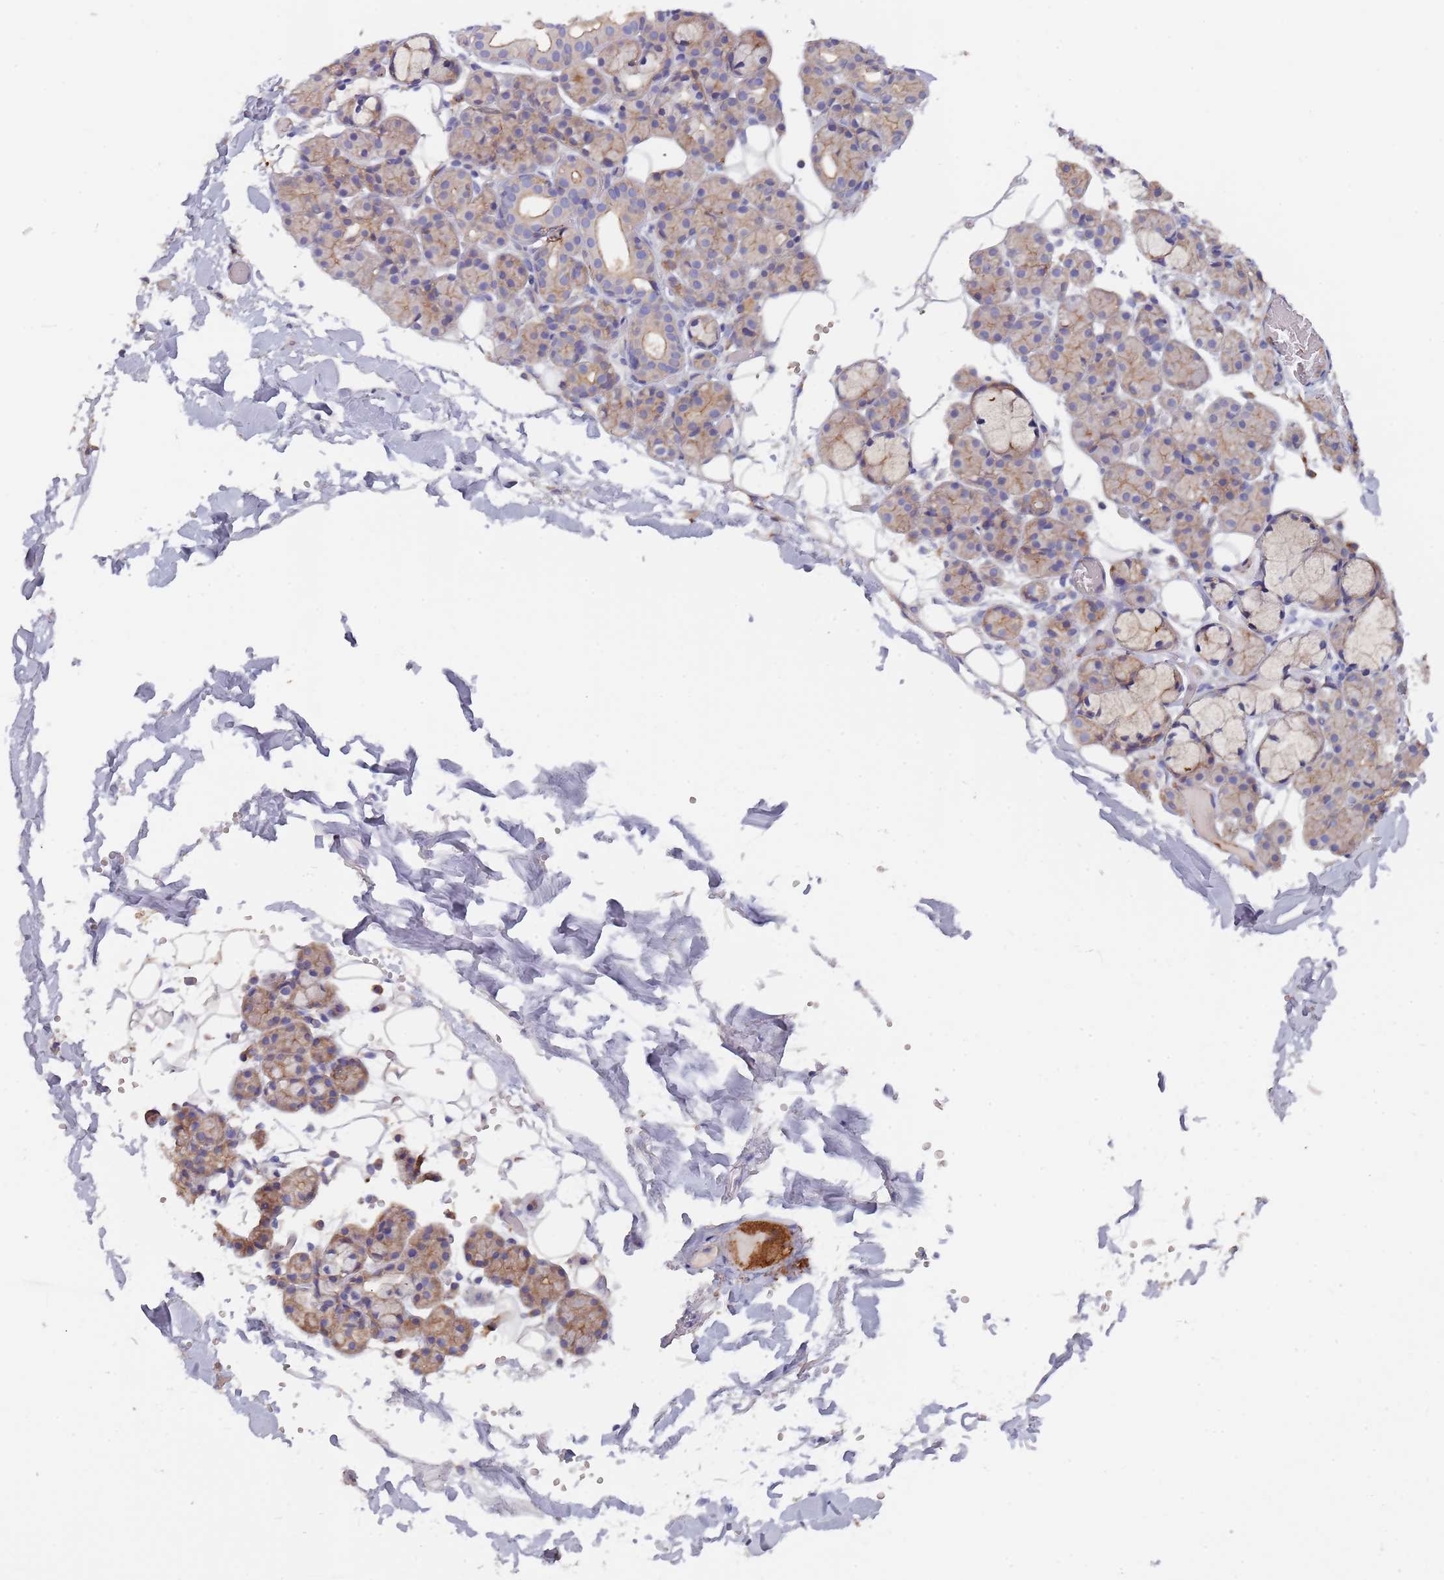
{"staining": {"intensity": "moderate", "quantity": "<25%", "location": "cytoplasmic/membranous"}, "tissue": "salivary gland", "cell_type": "Glandular cells", "image_type": "normal", "snomed": [{"axis": "morphology", "description": "Normal tissue, NOS"}, {"axis": "topography", "description": "Salivary gland"}], "caption": "Immunohistochemical staining of normal salivary gland exhibits <25% levels of moderate cytoplasmic/membranous protein staining in about <25% of glandular cells.", "gene": "DCUN1D3", "patient": {"sex": "male", "age": 63}}